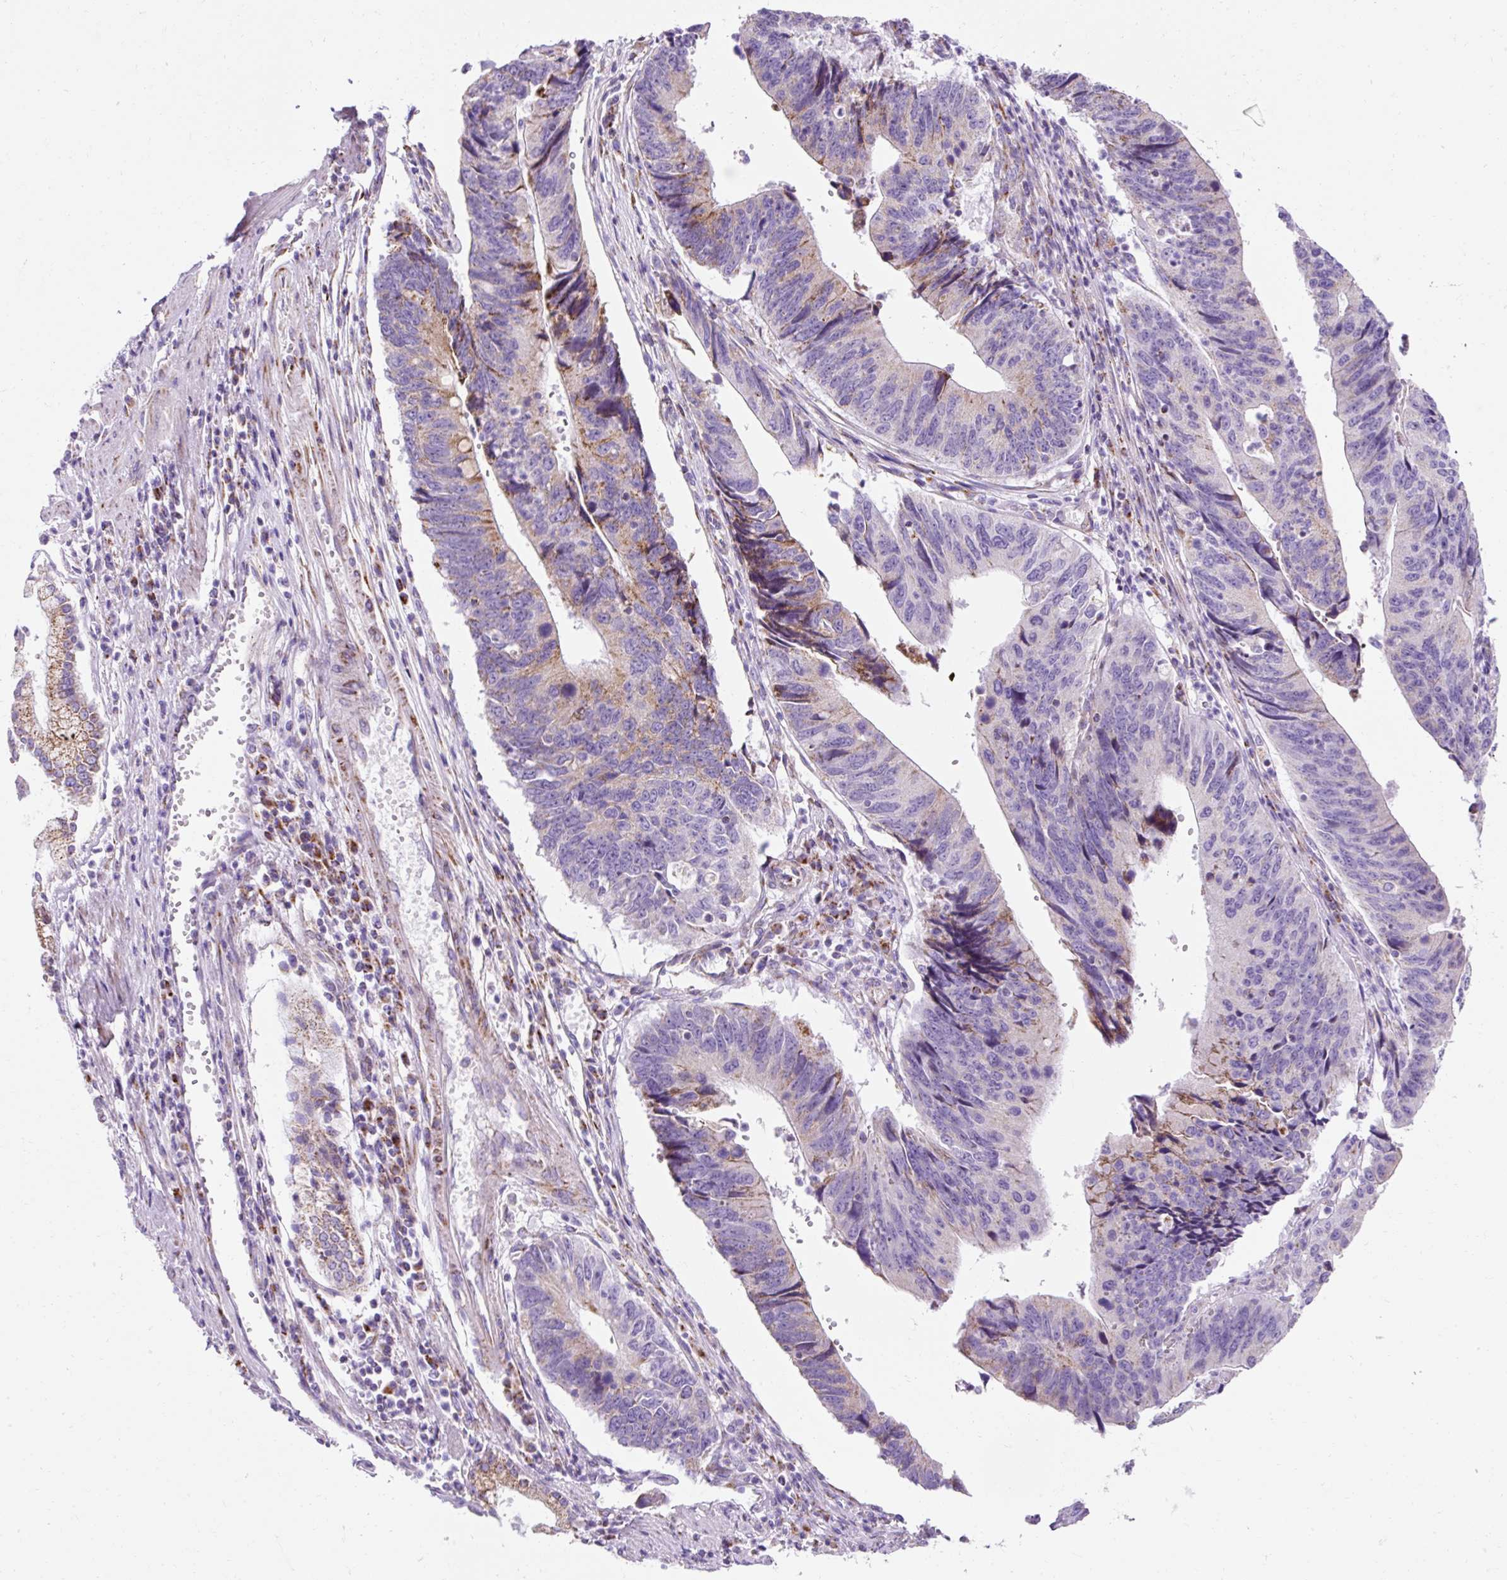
{"staining": {"intensity": "moderate", "quantity": "<25%", "location": "cytoplasmic/membranous"}, "tissue": "stomach cancer", "cell_type": "Tumor cells", "image_type": "cancer", "snomed": [{"axis": "morphology", "description": "Adenocarcinoma, NOS"}, {"axis": "topography", "description": "Stomach"}], "caption": "Tumor cells display moderate cytoplasmic/membranous positivity in about <25% of cells in stomach cancer. The staining was performed using DAB to visualize the protein expression in brown, while the nuclei were stained in blue with hematoxylin (Magnification: 20x).", "gene": "PLPP2", "patient": {"sex": "male", "age": 59}}